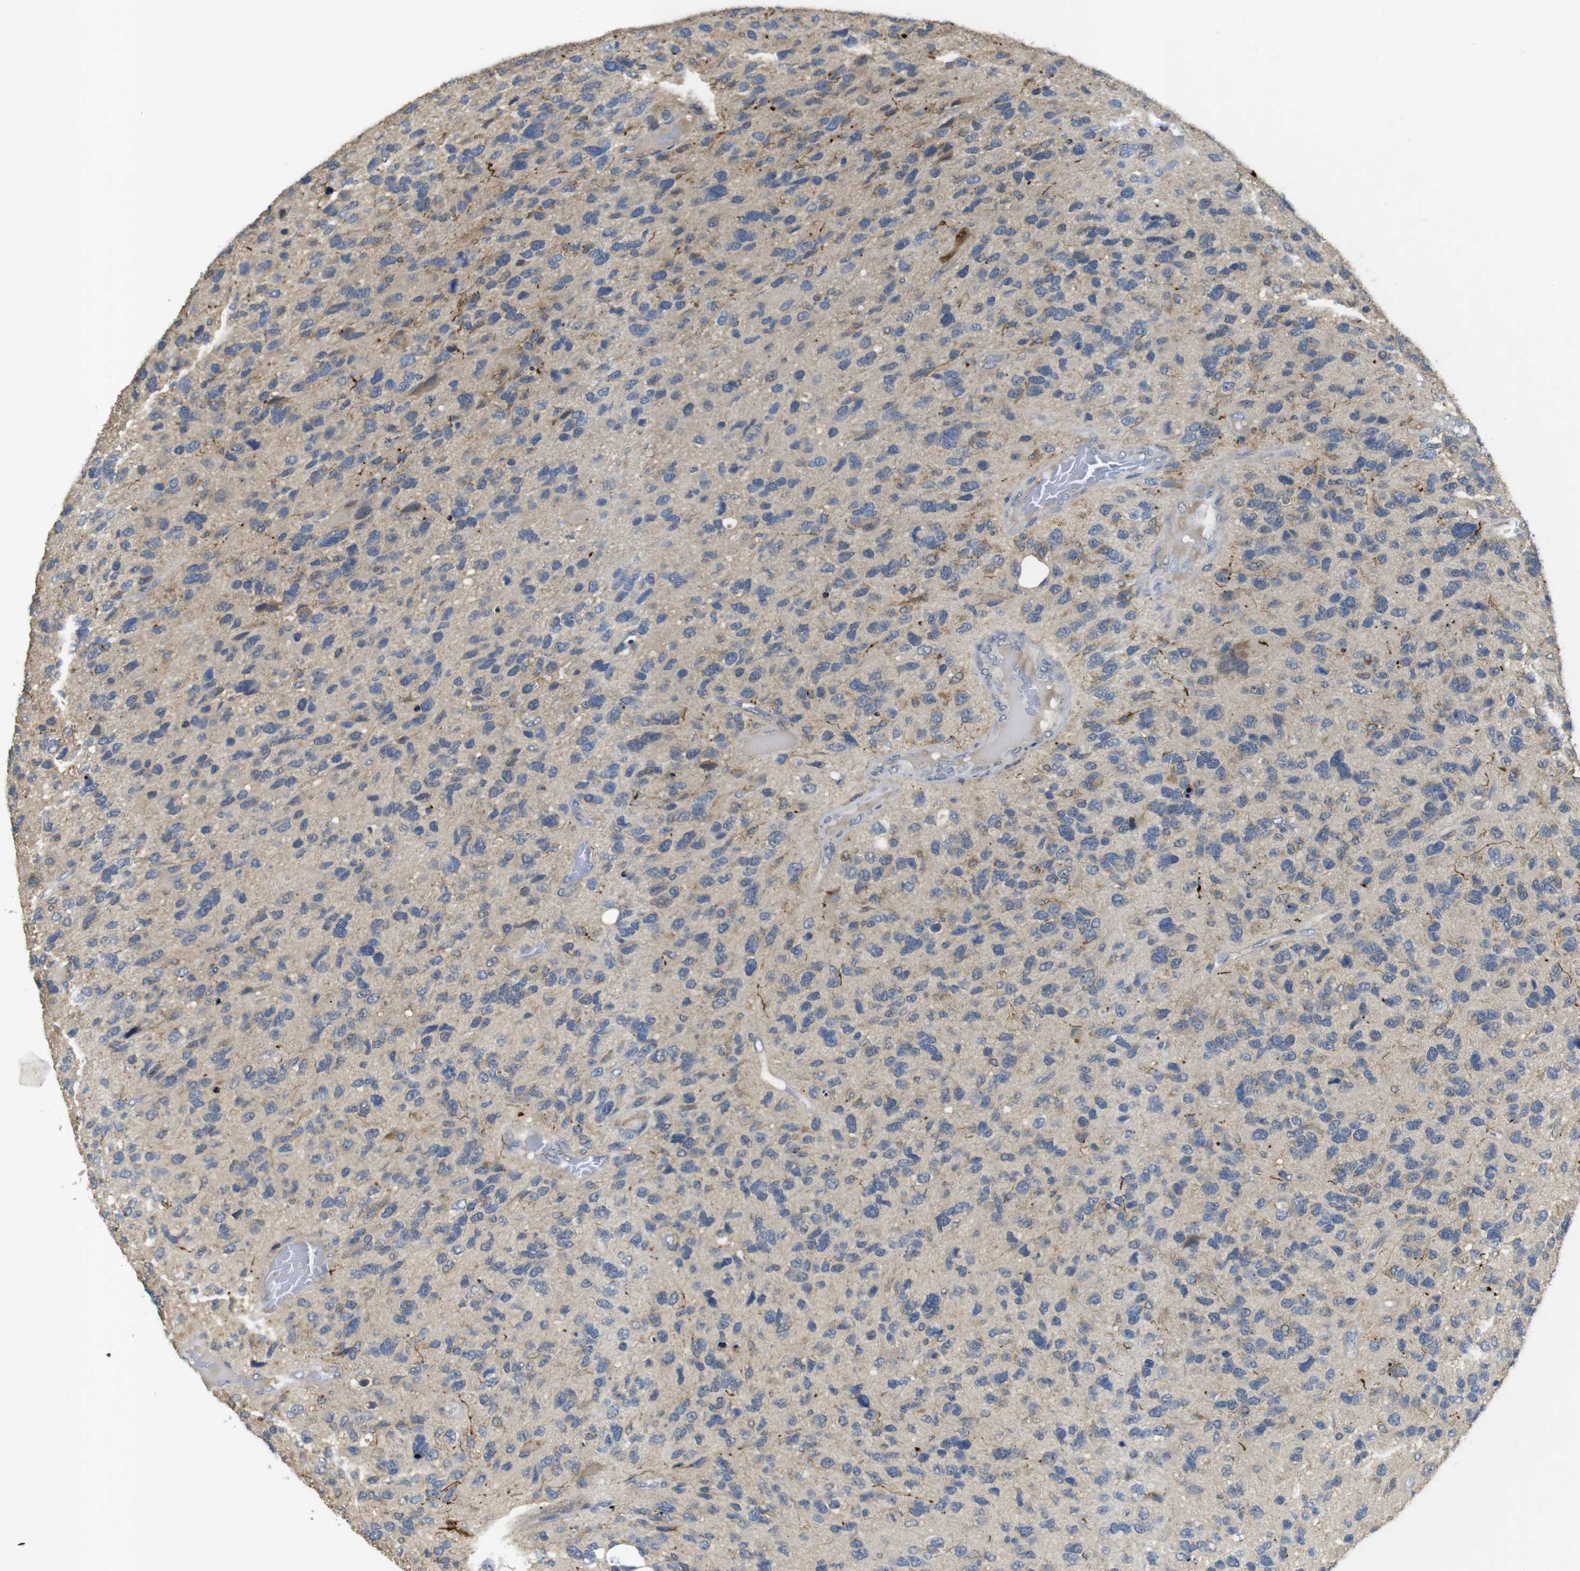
{"staining": {"intensity": "negative", "quantity": "none", "location": "none"}, "tissue": "glioma", "cell_type": "Tumor cells", "image_type": "cancer", "snomed": [{"axis": "morphology", "description": "Glioma, malignant, High grade"}, {"axis": "topography", "description": "Brain"}], "caption": "The photomicrograph shows no staining of tumor cells in glioma.", "gene": "MAGI2", "patient": {"sex": "female", "age": 58}}